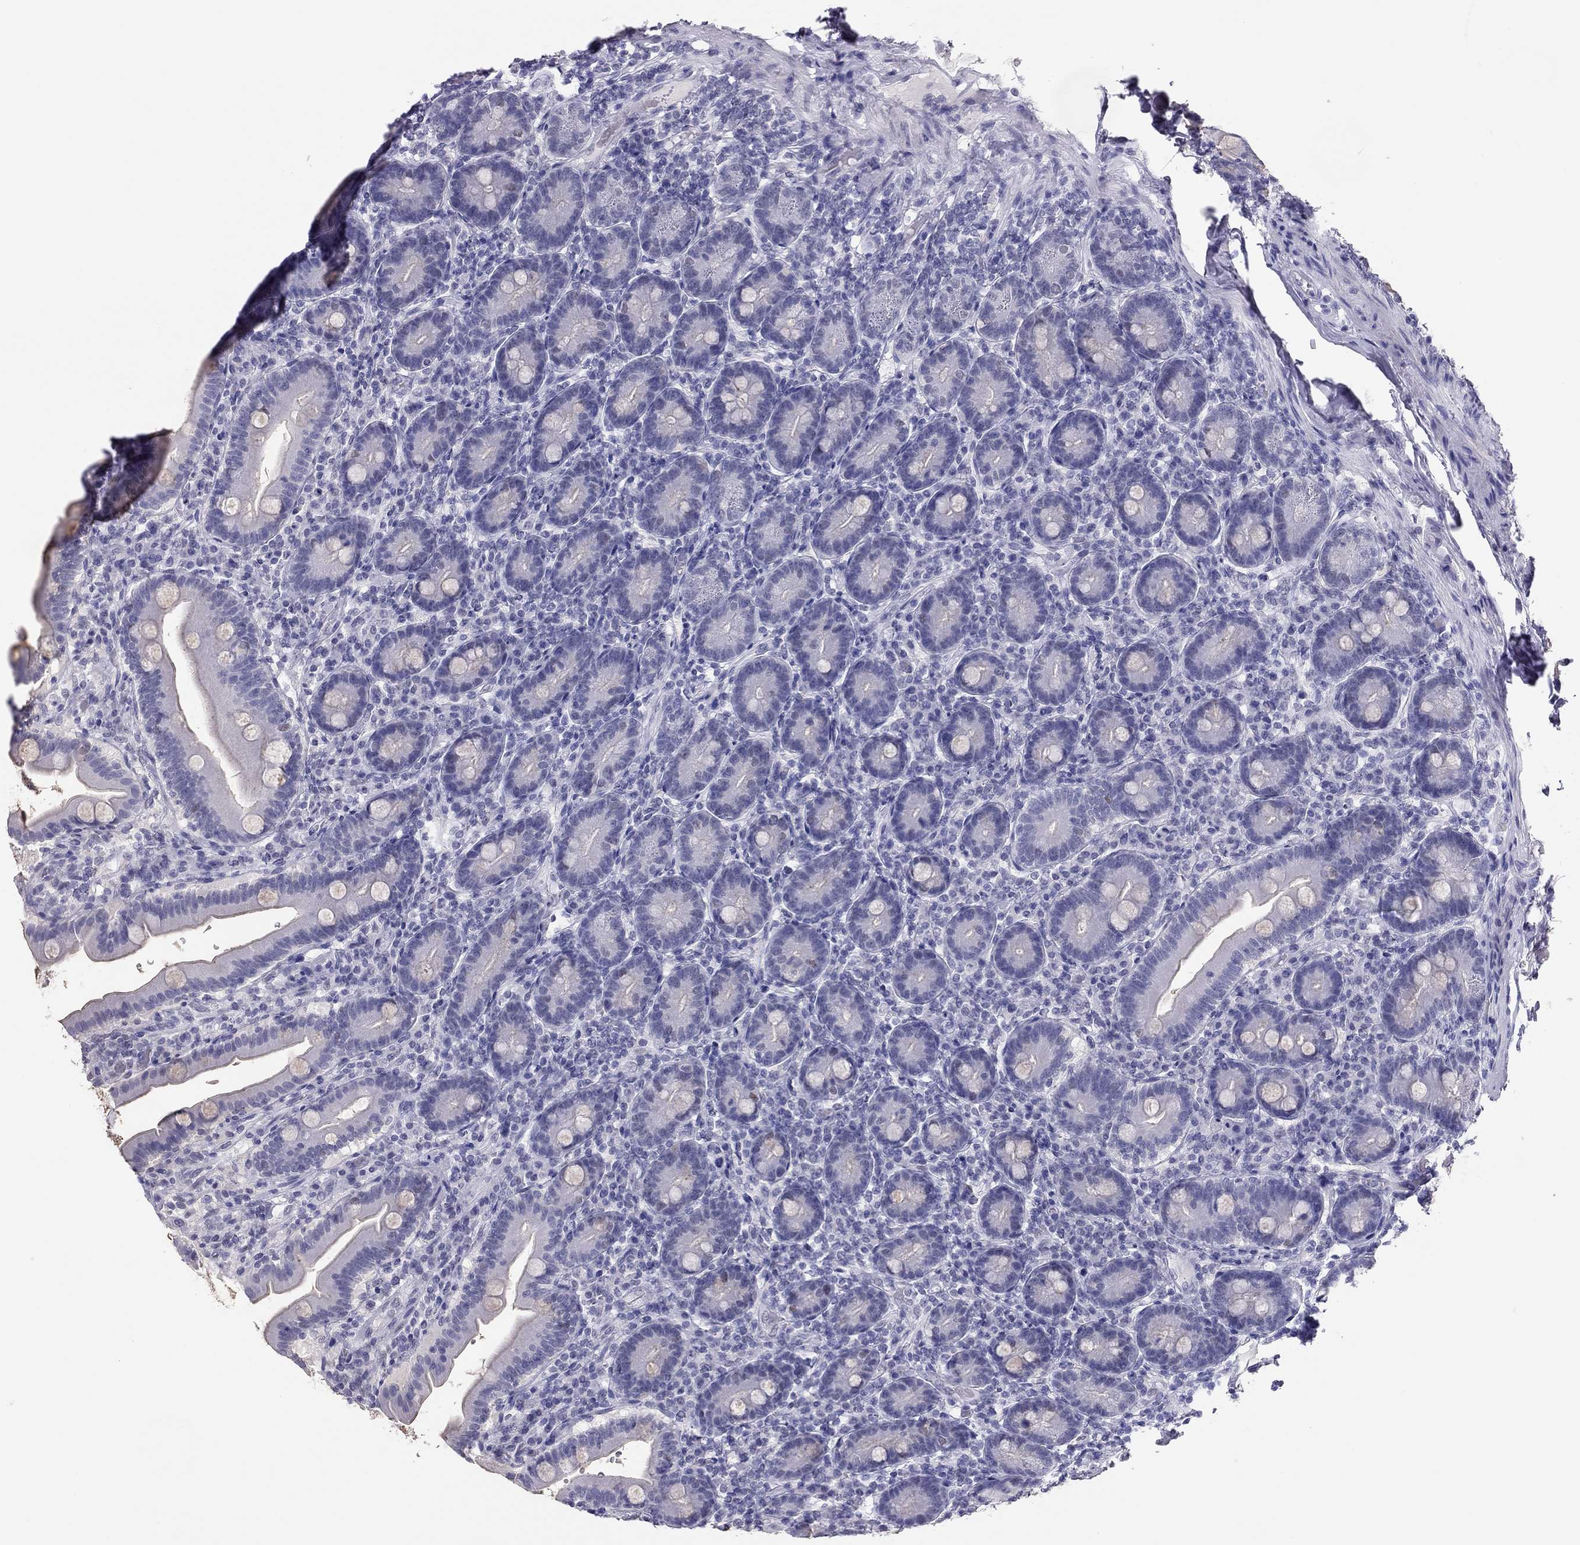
{"staining": {"intensity": "negative", "quantity": "none", "location": "none"}, "tissue": "small intestine", "cell_type": "Glandular cells", "image_type": "normal", "snomed": [{"axis": "morphology", "description": "Normal tissue, NOS"}, {"axis": "topography", "description": "Small intestine"}], "caption": "Immunohistochemistry histopathology image of normal small intestine: human small intestine stained with DAB displays no significant protein positivity in glandular cells.", "gene": "PHOX2A", "patient": {"sex": "male", "age": 66}}